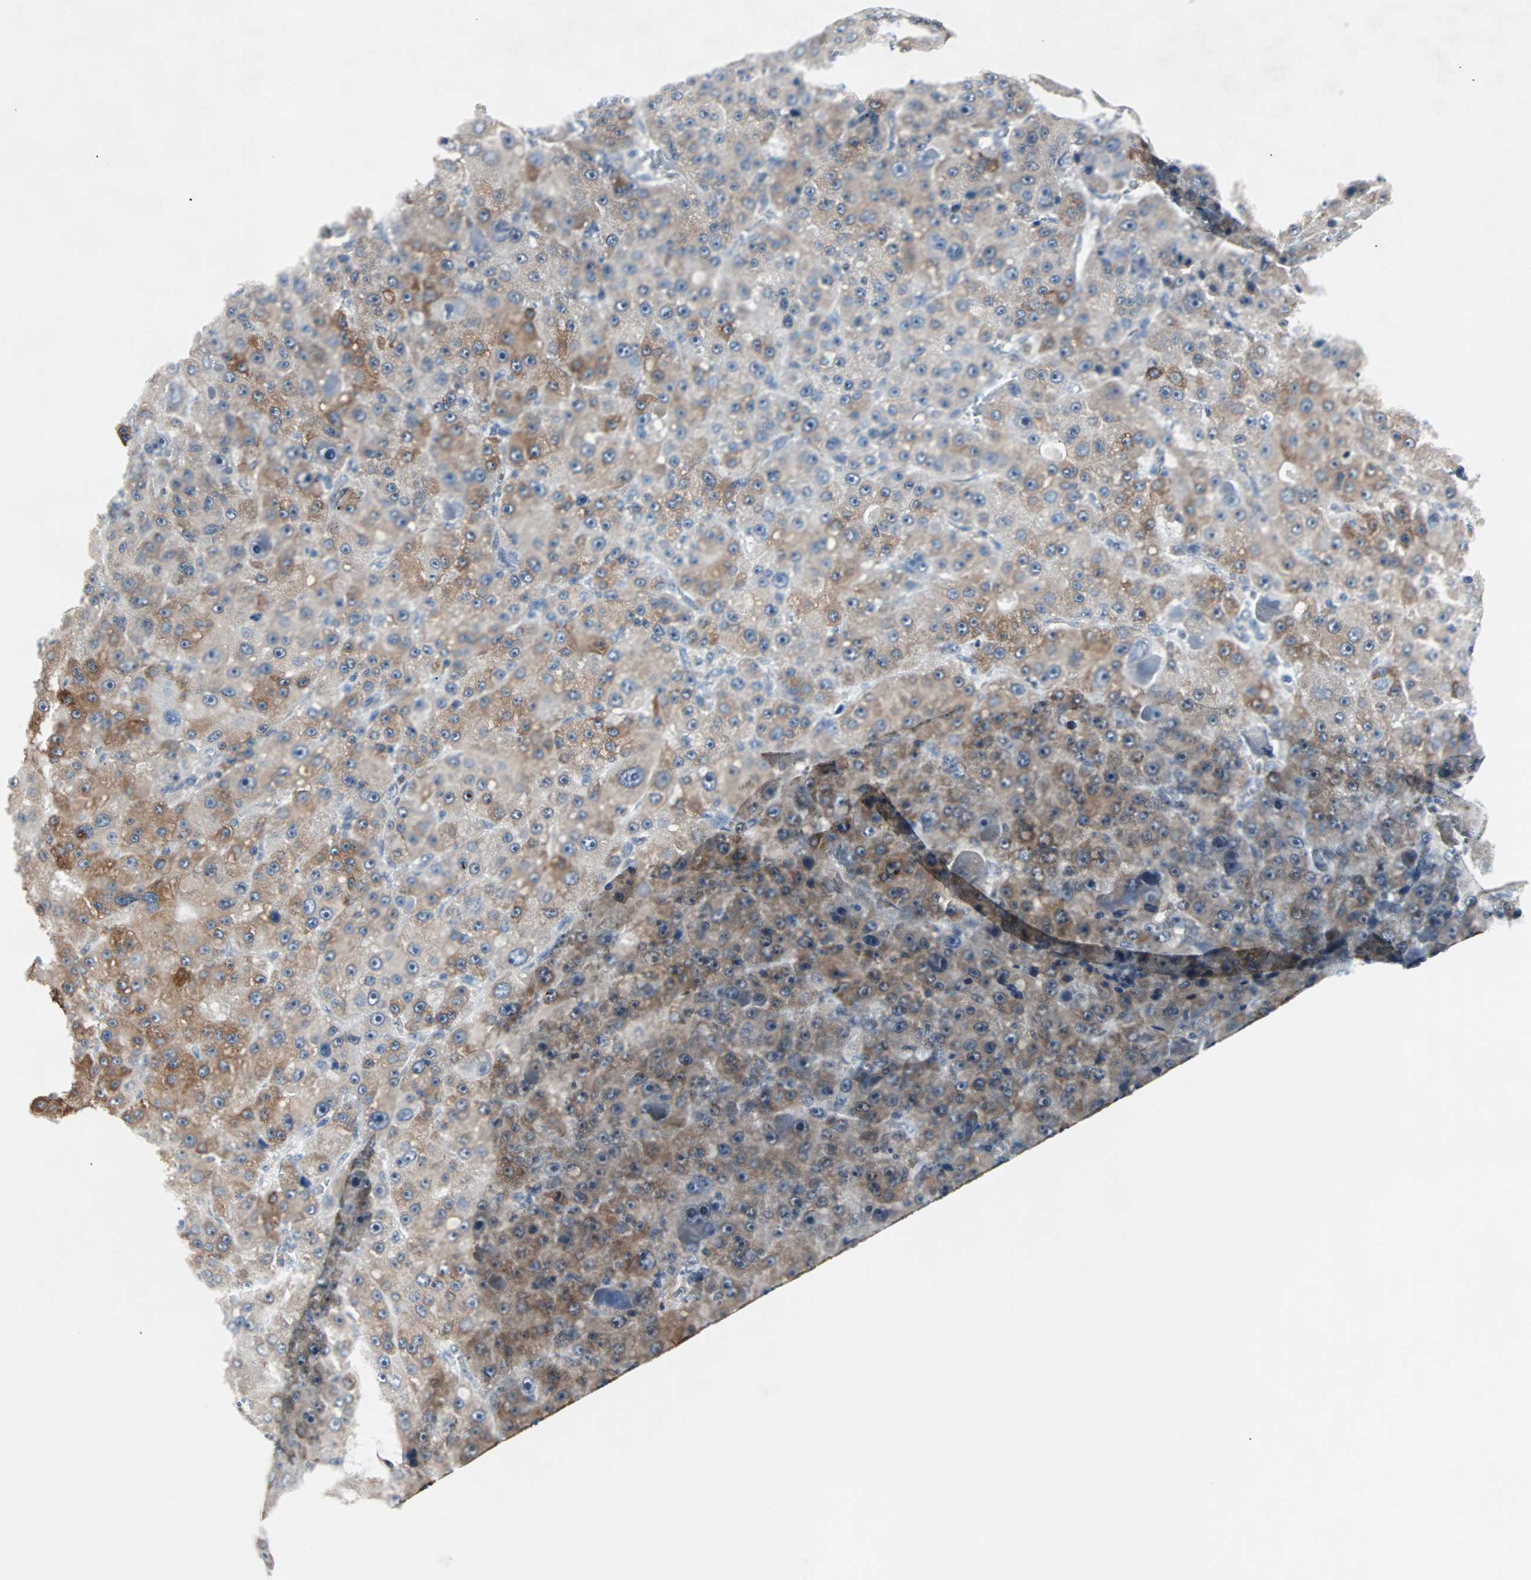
{"staining": {"intensity": "weak", "quantity": "25%-75%", "location": "cytoplasmic/membranous"}, "tissue": "liver cancer", "cell_type": "Tumor cells", "image_type": "cancer", "snomed": [{"axis": "morphology", "description": "Carcinoma, Hepatocellular, NOS"}, {"axis": "topography", "description": "Liver"}], "caption": "Approximately 25%-75% of tumor cells in liver hepatocellular carcinoma show weak cytoplasmic/membranous protein staining as visualized by brown immunohistochemical staining.", "gene": "USP28", "patient": {"sex": "male", "age": 76}}